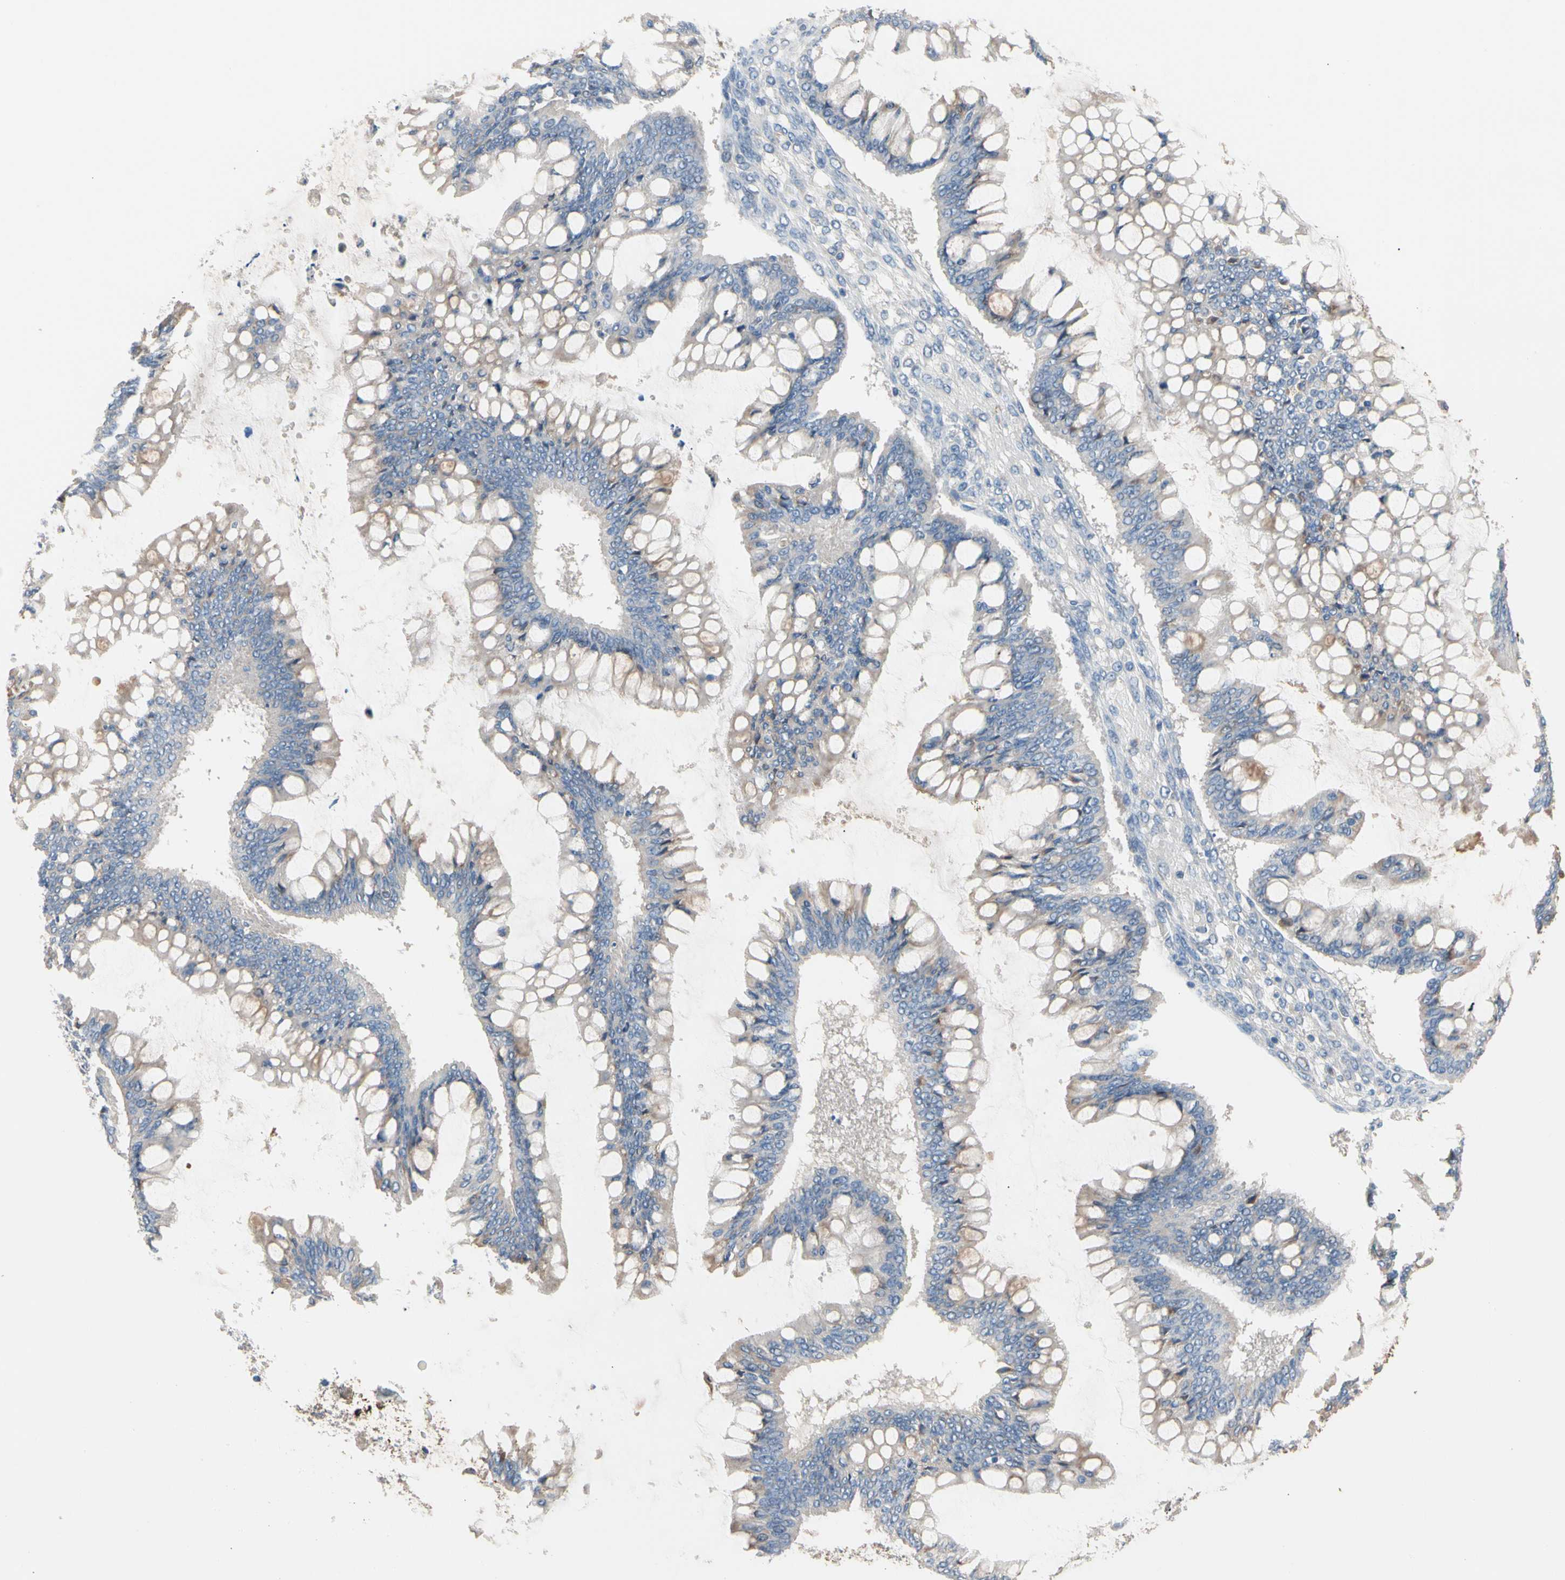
{"staining": {"intensity": "weak", "quantity": "<25%", "location": "cytoplasmic/membranous"}, "tissue": "ovarian cancer", "cell_type": "Tumor cells", "image_type": "cancer", "snomed": [{"axis": "morphology", "description": "Cystadenocarcinoma, mucinous, NOS"}, {"axis": "topography", "description": "Ovary"}], "caption": "Immunohistochemical staining of ovarian cancer (mucinous cystadenocarcinoma) demonstrates no significant positivity in tumor cells. (Stains: DAB IHC with hematoxylin counter stain, Microscopy: brightfield microscopy at high magnification).", "gene": "BBOX1", "patient": {"sex": "female", "age": 73}}